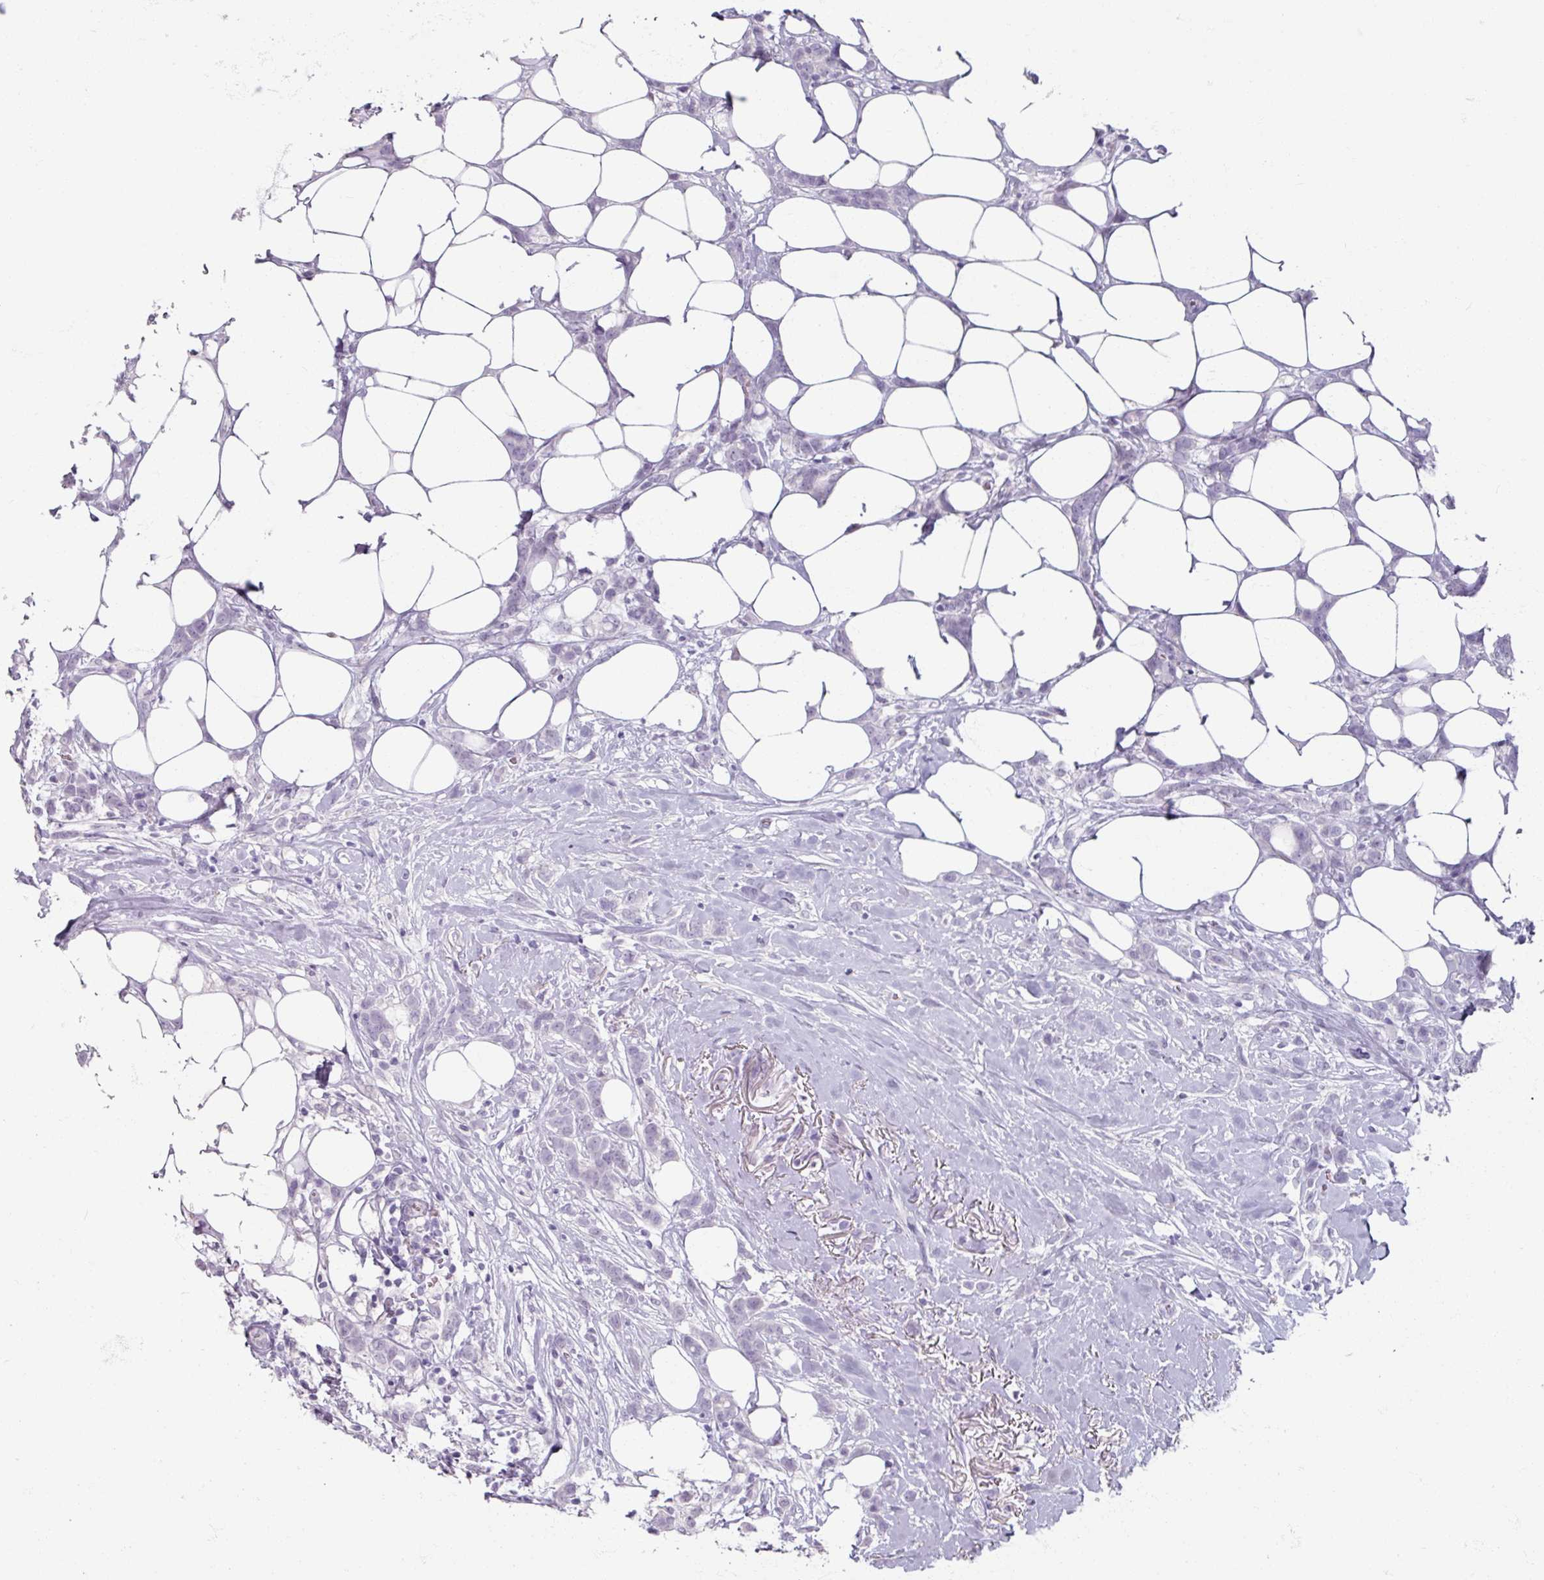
{"staining": {"intensity": "negative", "quantity": "none", "location": "none"}, "tissue": "breast cancer", "cell_type": "Tumor cells", "image_type": "cancer", "snomed": [{"axis": "morphology", "description": "Duct carcinoma"}, {"axis": "topography", "description": "Breast"}], "caption": "Immunohistochemistry photomicrograph of neoplastic tissue: human breast cancer (infiltrating ductal carcinoma) stained with DAB (3,3'-diaminobenzidine) displays no significant protein staining in tumor cells.", "gene": "TG", "patient": {"sex": "female", "age": 80}}